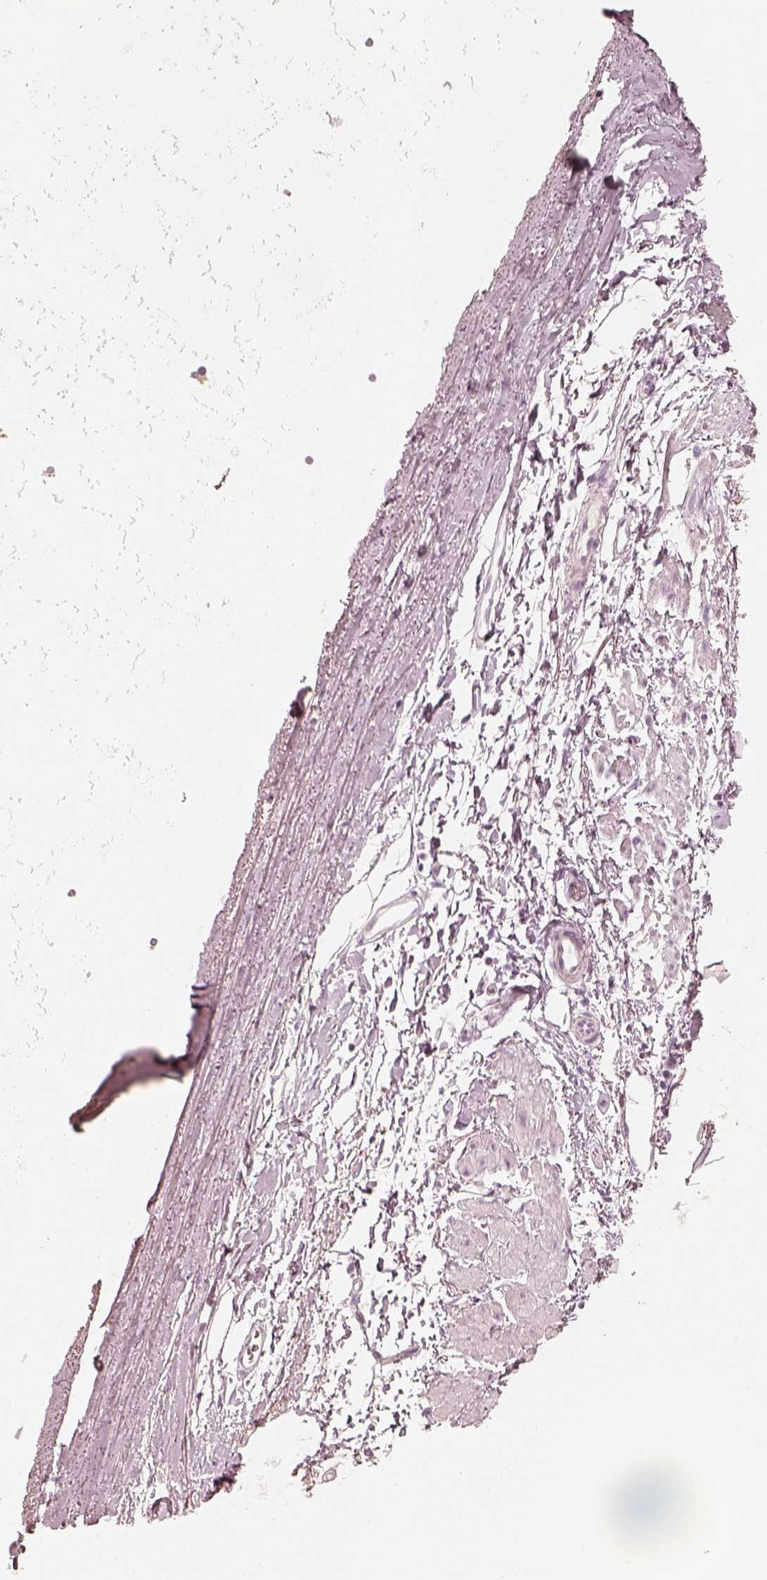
{"staining": {"intensity": "negative", "quantity": "none", "location": "none"}, "tissue": "bronchus", "cell_type": "Respiratory epithelial cells", "image_type": "normal", "snomed": [{"axis": "morphology", "description": "Normal tissue, NOS"}, {"axis": "topography", "description": "Lymph node"}, {"axis": "topography", "description": "Bronchus"}], "caption": "Micrograph shows no protein positivity in respiratory epithelial cells of benign bronchus. (Brightfield microscopy of DAB immunohistochemistry (IHC) at high magnification).", "gene": "KRT82", "patient": {"sex": "female", "age": 70}}